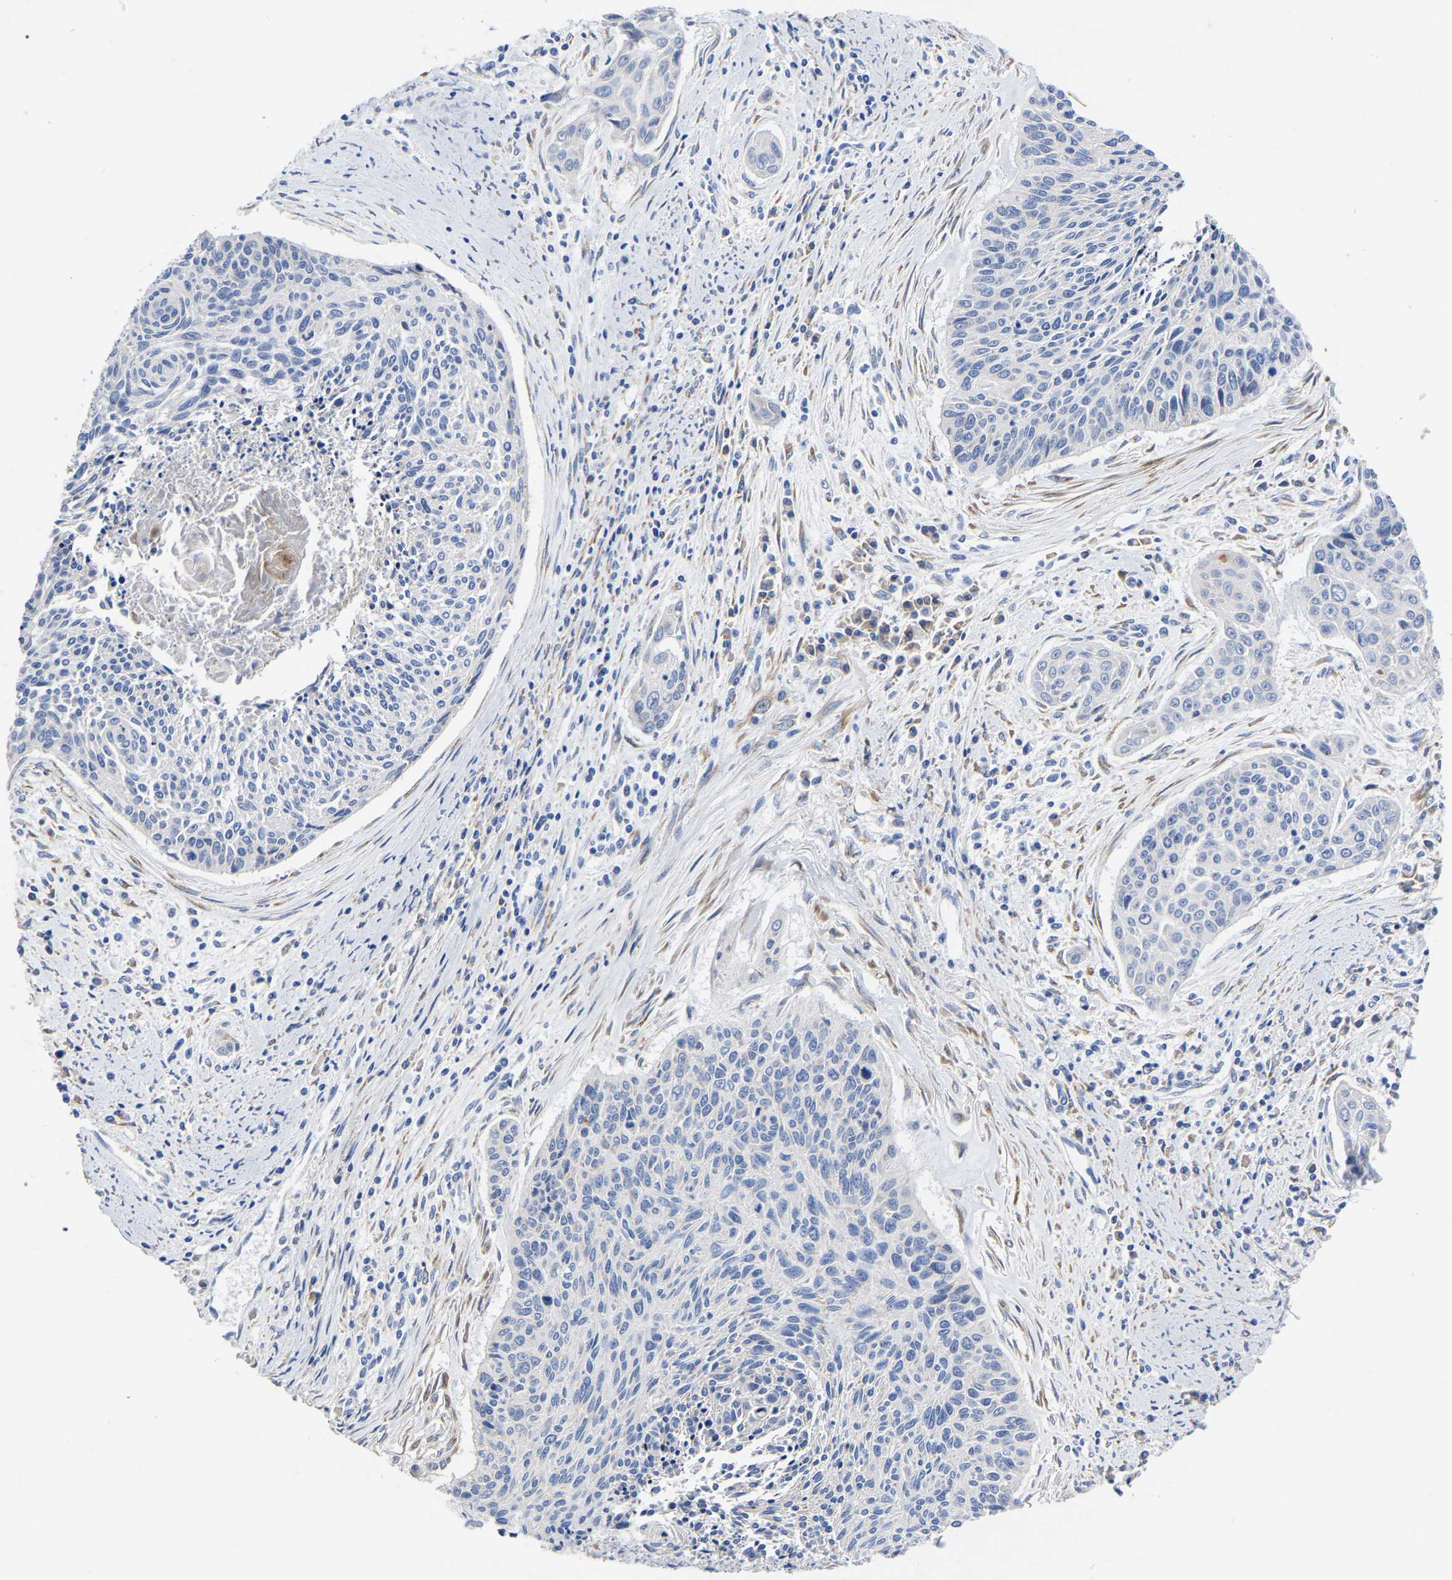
{"staining": {"intensity": "negative", "quantity": "none", "location": "none"}, "tissue": "cervical cancer", "cell_type": "Tumor cells", "image_type": "cancer", "snomed": [{"axis": "morphology", "description": "Squamous cell carcinoma, NOS"}, {"axis": "topography", "description": "Cervix"}], "caption": "Protein analysis of squamous cell carcinoma (cervical) reveals no significant expression in tumor cells. (DAB (3,3'-diaminobenzidine) IHC visualized using brightfield microscopy, high magnification).", "gene": "GDF3", "patient": {"sex": "female", "age": 55}}